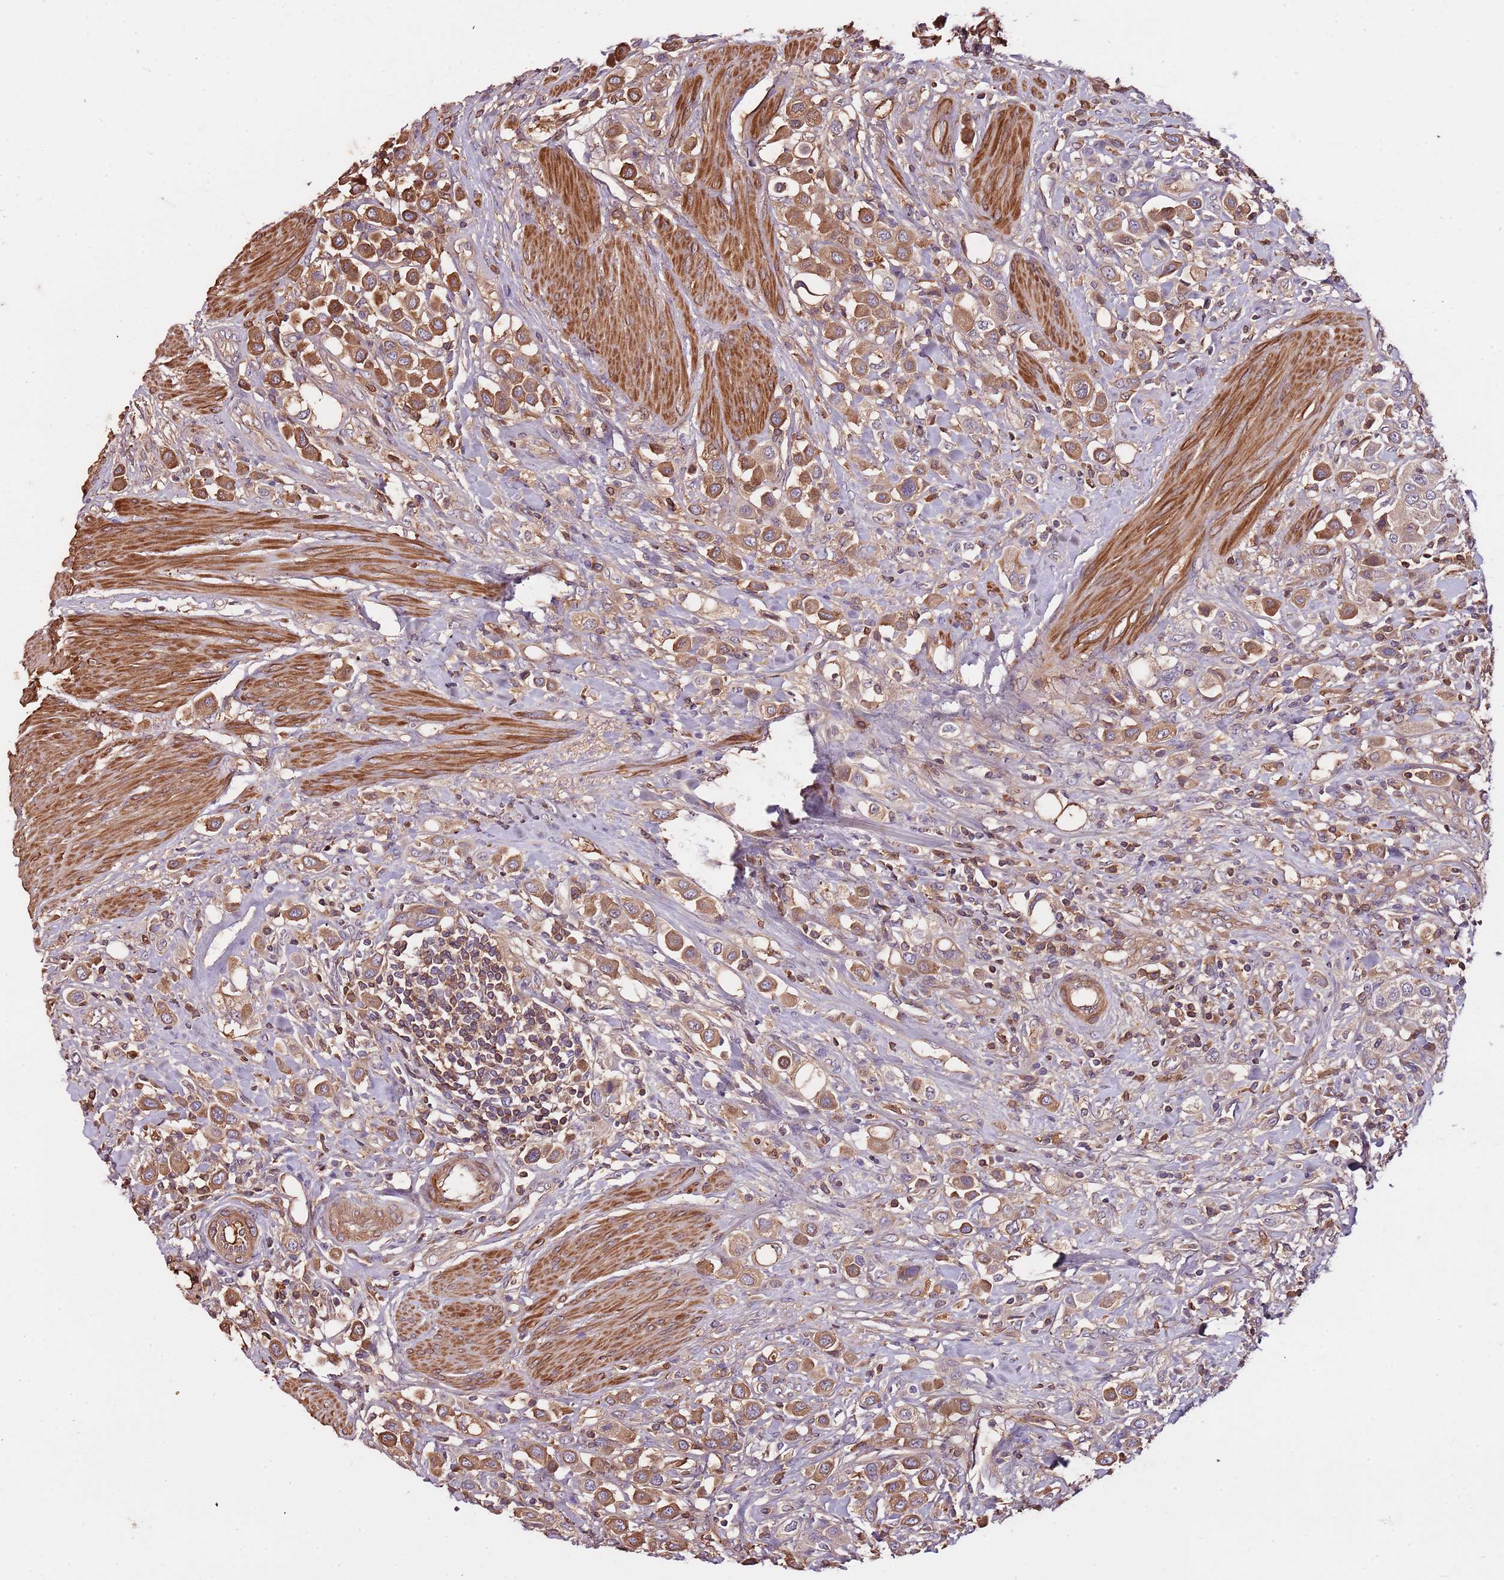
{"staining": {"intensity": "moderate", "quantity": ">75%", "location": "cytoplasmic/membranous"}, "tissue": "urothelial cancer", "cell_type": "Tumor cells", "image_type": "cancer", "snomed": [{"axis": "morphology", "description": "Urothelial carcinoma, High grade"}, {"axis": "topography", "description": "Urinary bladder"}], "caption": "Protein staining shows moderate cytoplasmic/membranous staining in about >75% of tumor cells in urothelial cancer.", "gene": "DENR", "patient": {"sex": "male", "age": 50}}